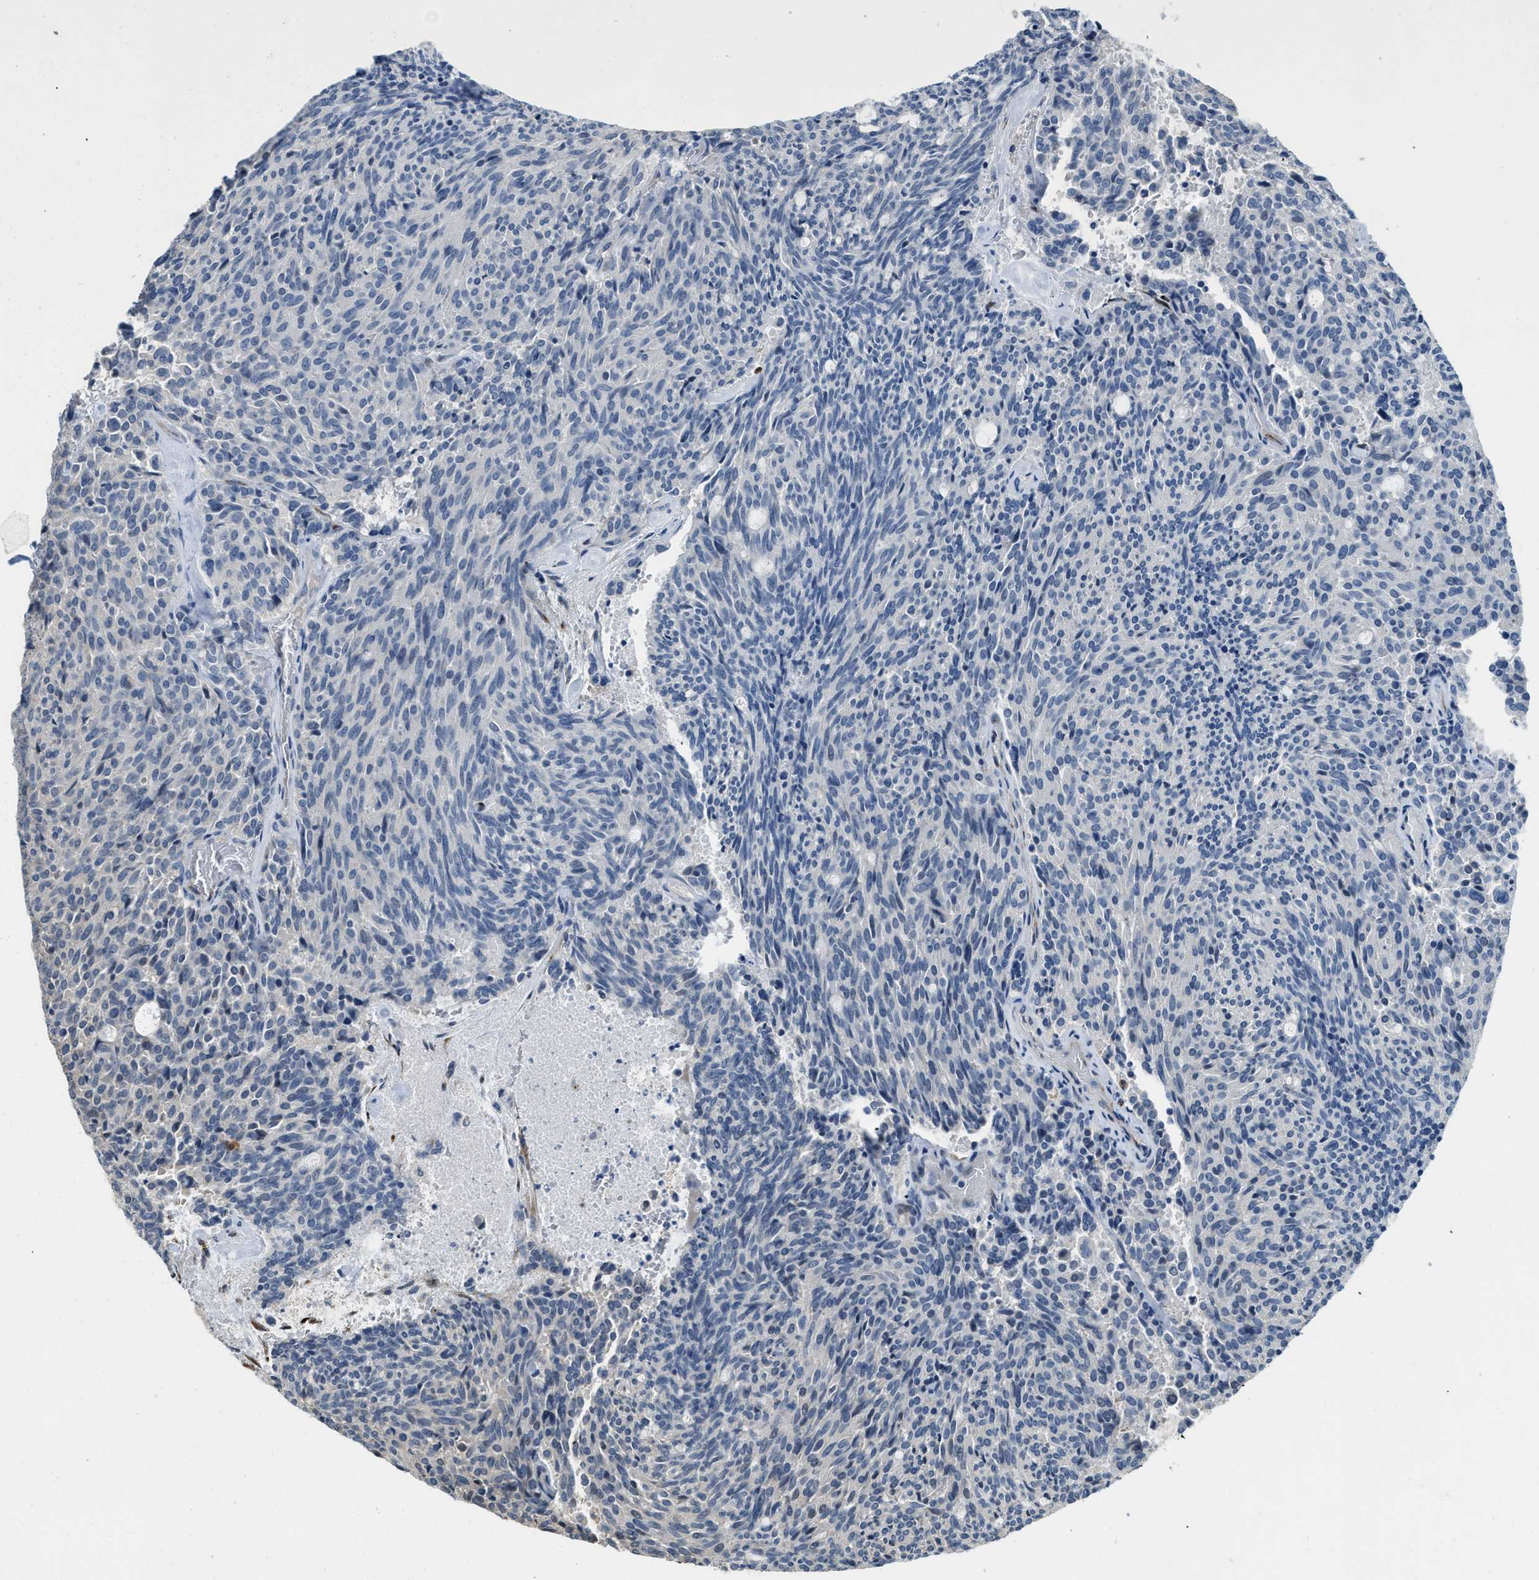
{"staining": {"intensity": "negative", "quantity": "none", "location": "none"}, "tissue": "carcinoid", "cell_type": "Tumor cells", "image_type": "cancer", "snomed": [{"axis": "morphology", "description": "Carcinoid, malignant, NOS"}, {"axis": "topography", "description": "Small intestine"}], "caption": "IHC photomicrograph of neoplastic tissue: human carcinoid stained with DAB exhibits no significant protein positivity in tumor cells.", "gene": "TMEM154", "patient": {"sex": "male", "age": 60}}